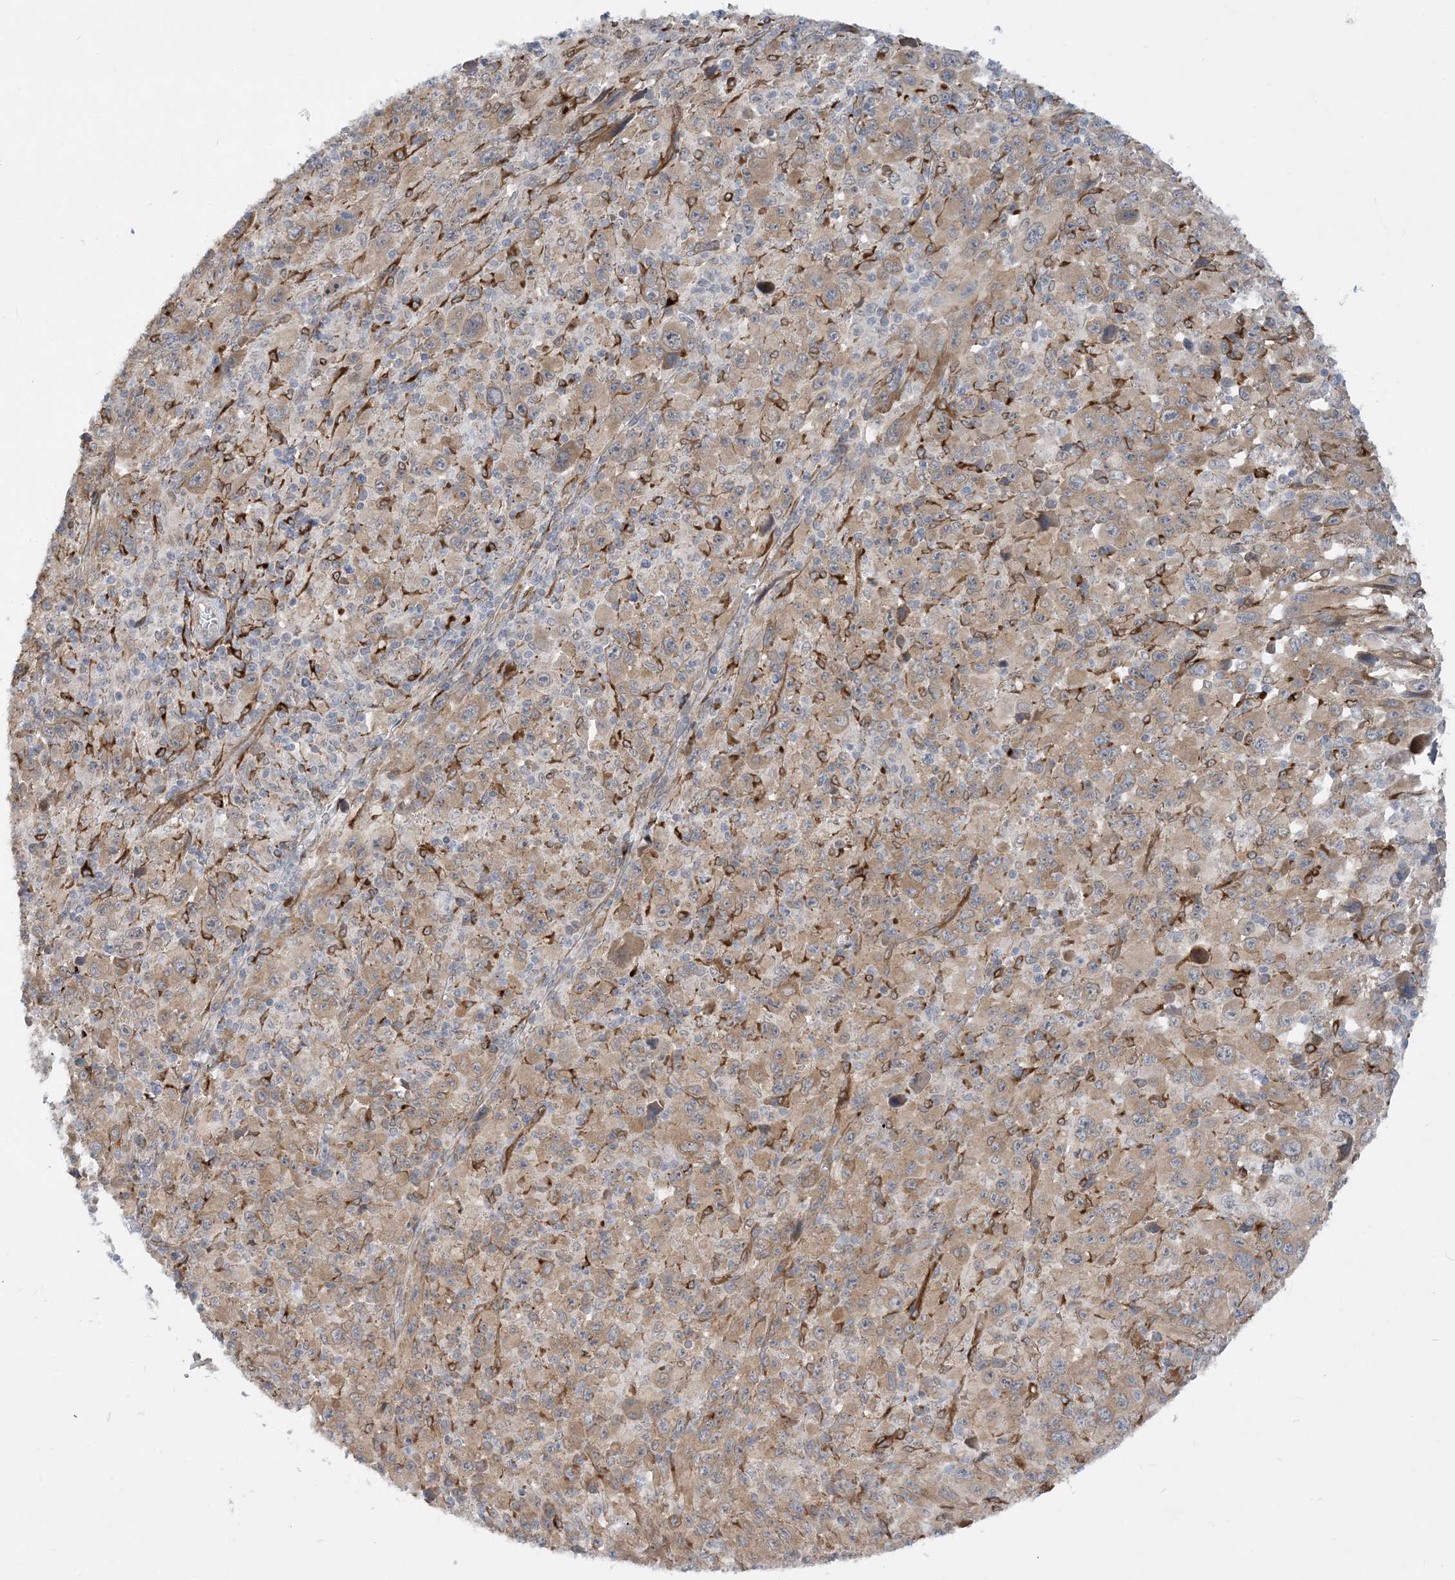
{"staining": {"intensity": "weak", "quantity": "25%-75%", "location": "cytoplasmic/membranous"}, "tissue": "melanoma", "cell_type": "Tumor cells", "image_type": "cancer", "snomed": [{"axis": "morphology", "description": "Malignant melanoma, Metastatic site"}, {"axis": "topography", "description": "Skin"}], "caption": "Weak cytoplasmic/membranous expression for a protein is appreciated in about 25%-75% of tumor cells of melanoma using immunohistochemistry (IHC).", "gene": "EIF2A", "patient": {"sex": "female", "age": 56}}